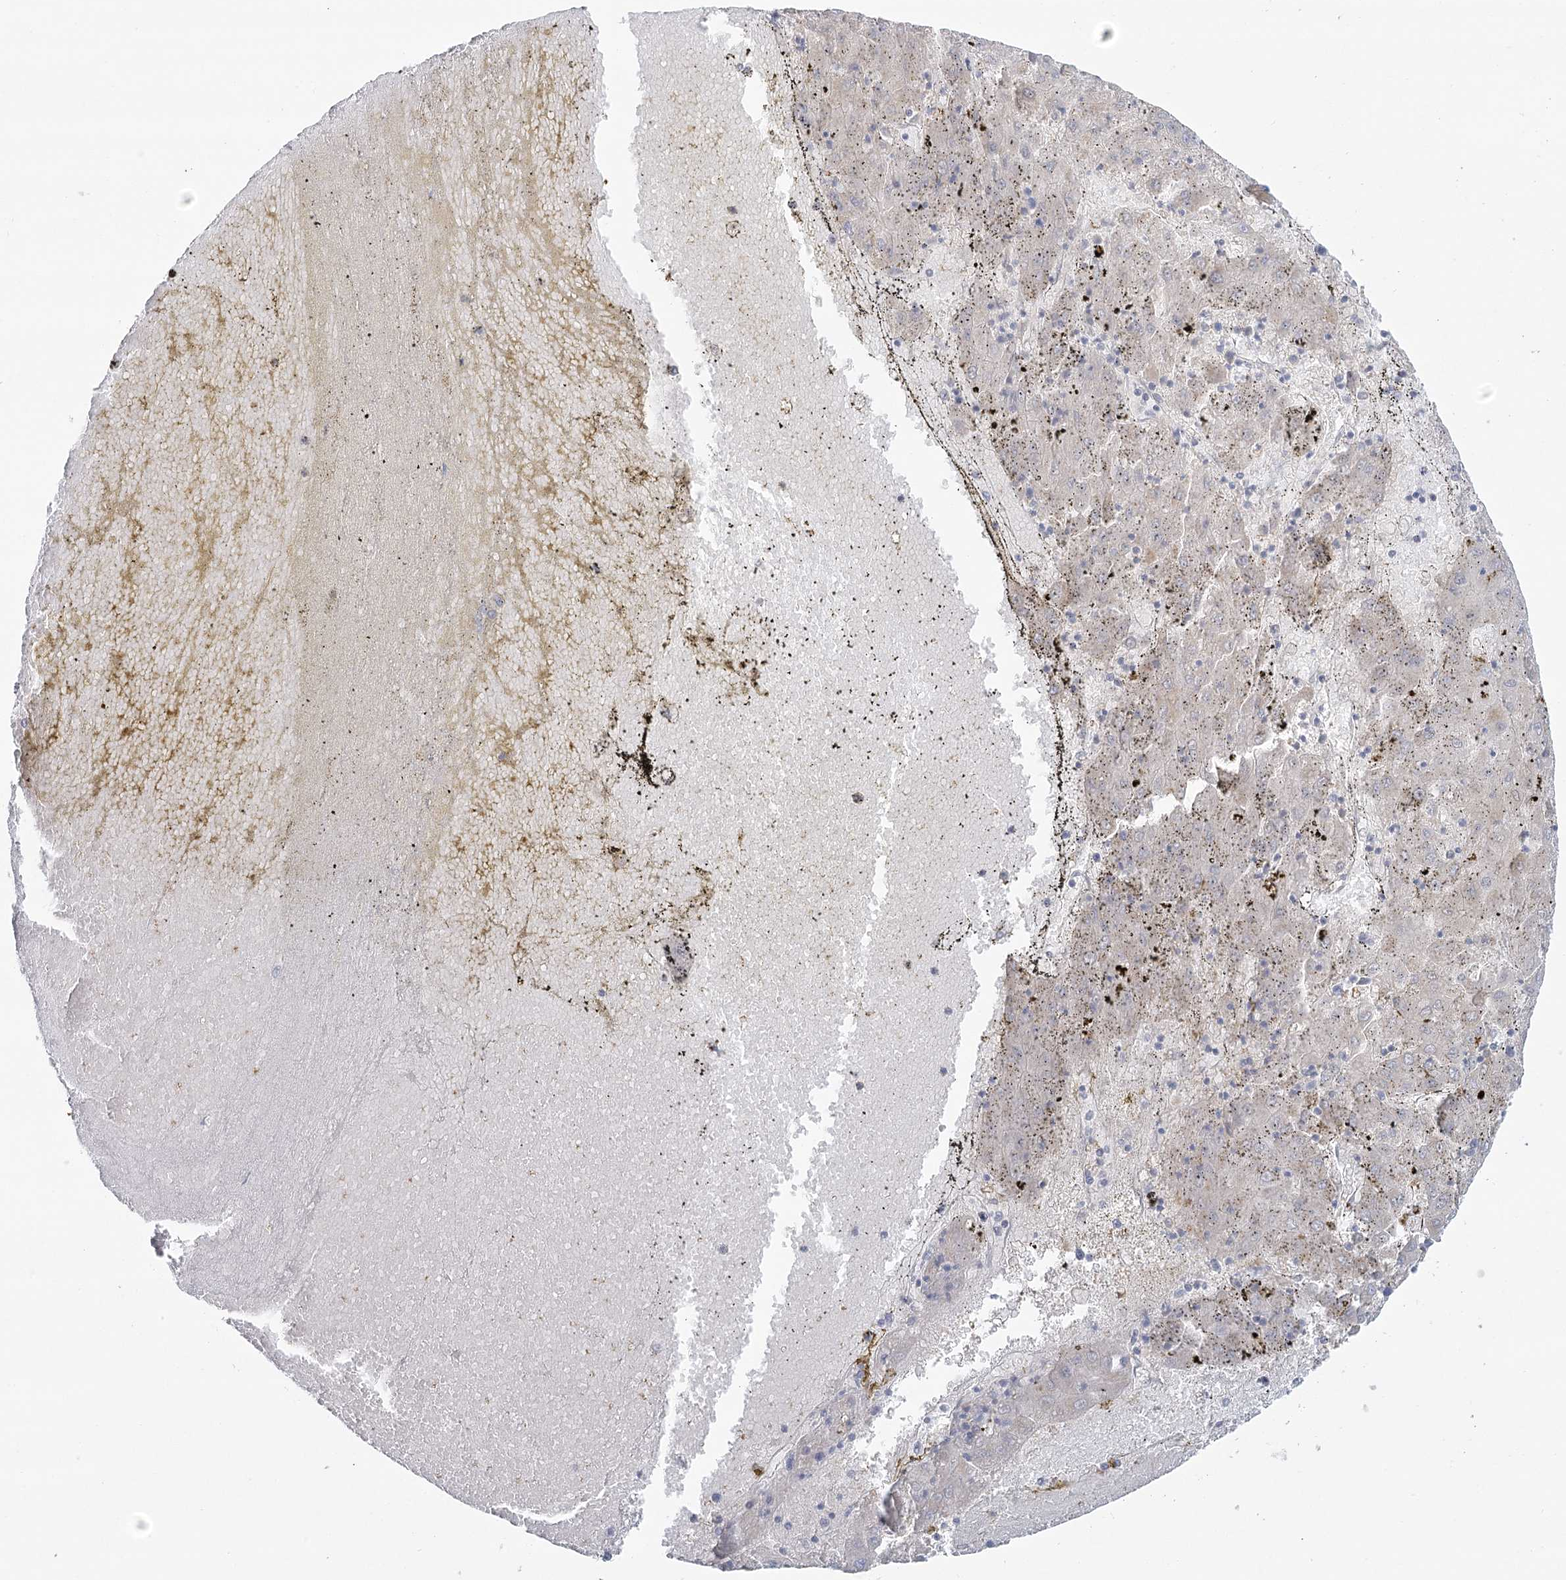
{"staining": {"intensity": "negative", "quantity": "none", "location": "none"}, "tissue": "liver cancer", "cell_type": "Tumor cells", "image_type": "cancer", "snomed": [{"axis": "morphology", "description": "Carcinoma, Hepatocellular, NOS"}, {"axis": "topography", "description": "Liver"}], "caption": "The micrograph displays no staining of tumor cells in liver cancer (hepatocellular carcinoma).", "gene": "DMGDH", "patient": {"sex": "male", "age": 72}}